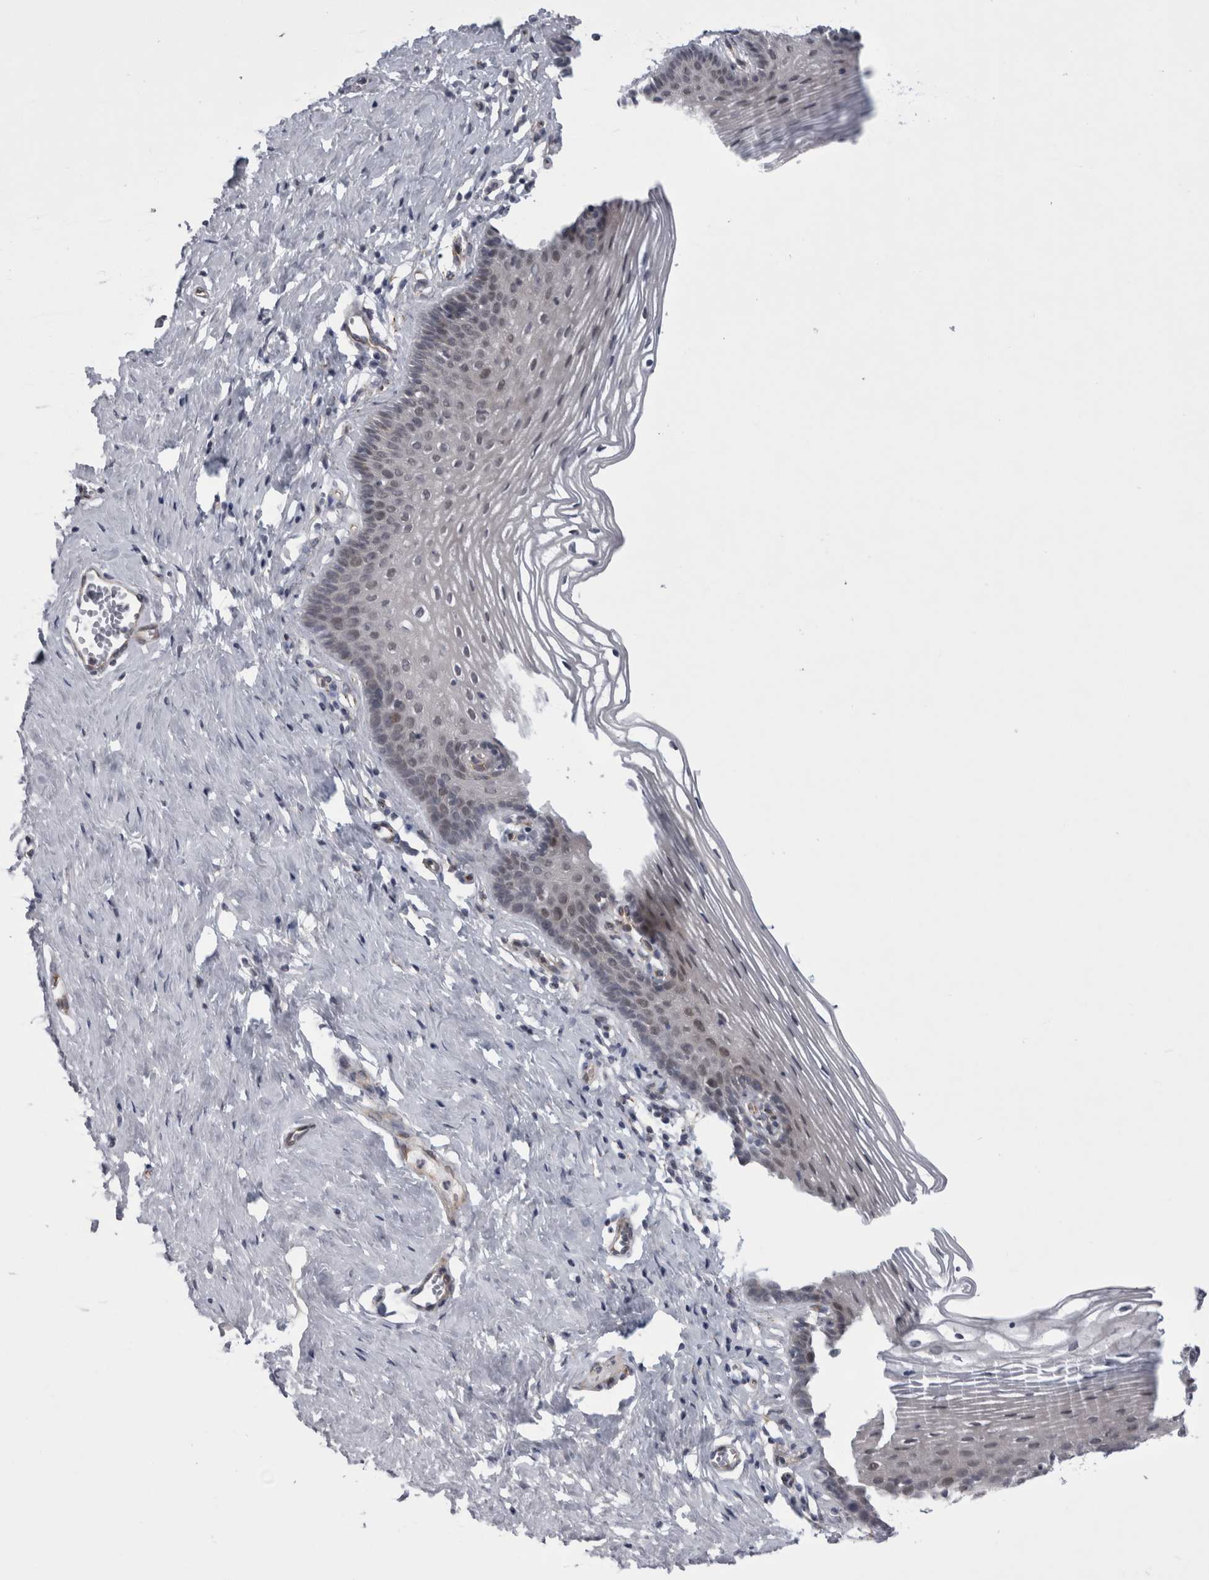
{"staining": {"intensity": "weak", "quantity": "25%-75%", "location": "nuclear"}, "tissue": "vagina", "cell_type": "Squamous epithelial cells", "image_type": "normal", "snomed": [{"axis": "morphology", "description": "Normal tissue, NOS"}, {"axis": "topography", "description": "Vagina"}], "caption": "Approximately 25%-75% of squamous epithelial cells in benign vagina reveal weak nuclear protein positivity as visualized by brown immunohistochemical staining.", "gene": "PARP11", "patient": {"sex": "female", "age": 32}}